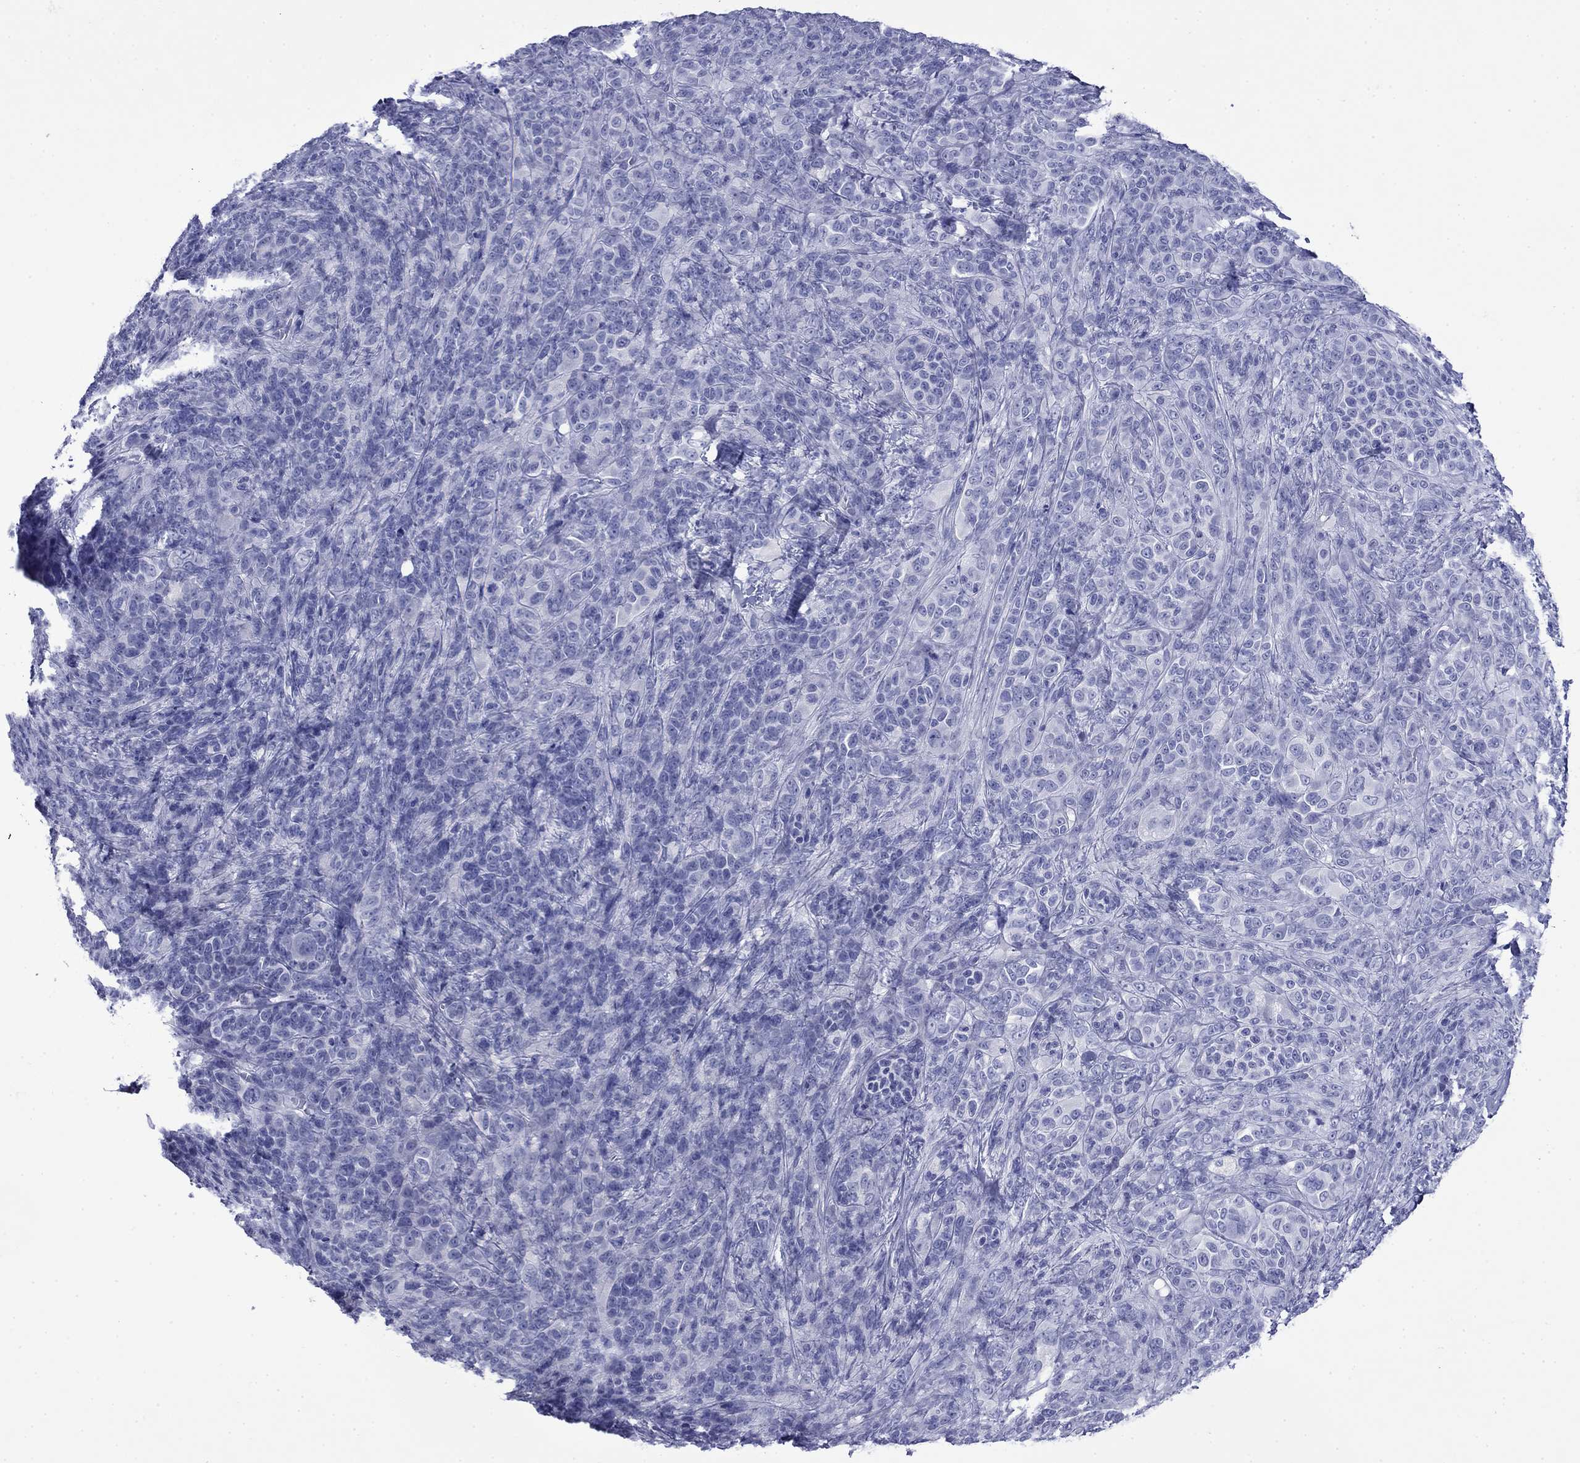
{"staining": {"intensity": "negative", "quantity": "none", "location": "none"}, "tissue": "melanoma", "cell_type": "Tumor cells", "image_type": "cancer", "snomed": [{"axis": "morphology", "description": "Malignant melanoma, NOS"}, {"axis": "topography", "description": "Skin"}], "caption": "Immunohistochemistry (IHC) photomicrograph of neoplastic tissue: human melanoma stained with DAB demonstrates no significant protein expression in tumor cells. (Brightfield microscopy of DAB immunohistochemistry at high magnification).", "gene": "GIP", "patient": {"sex": "female", "age": 87}}